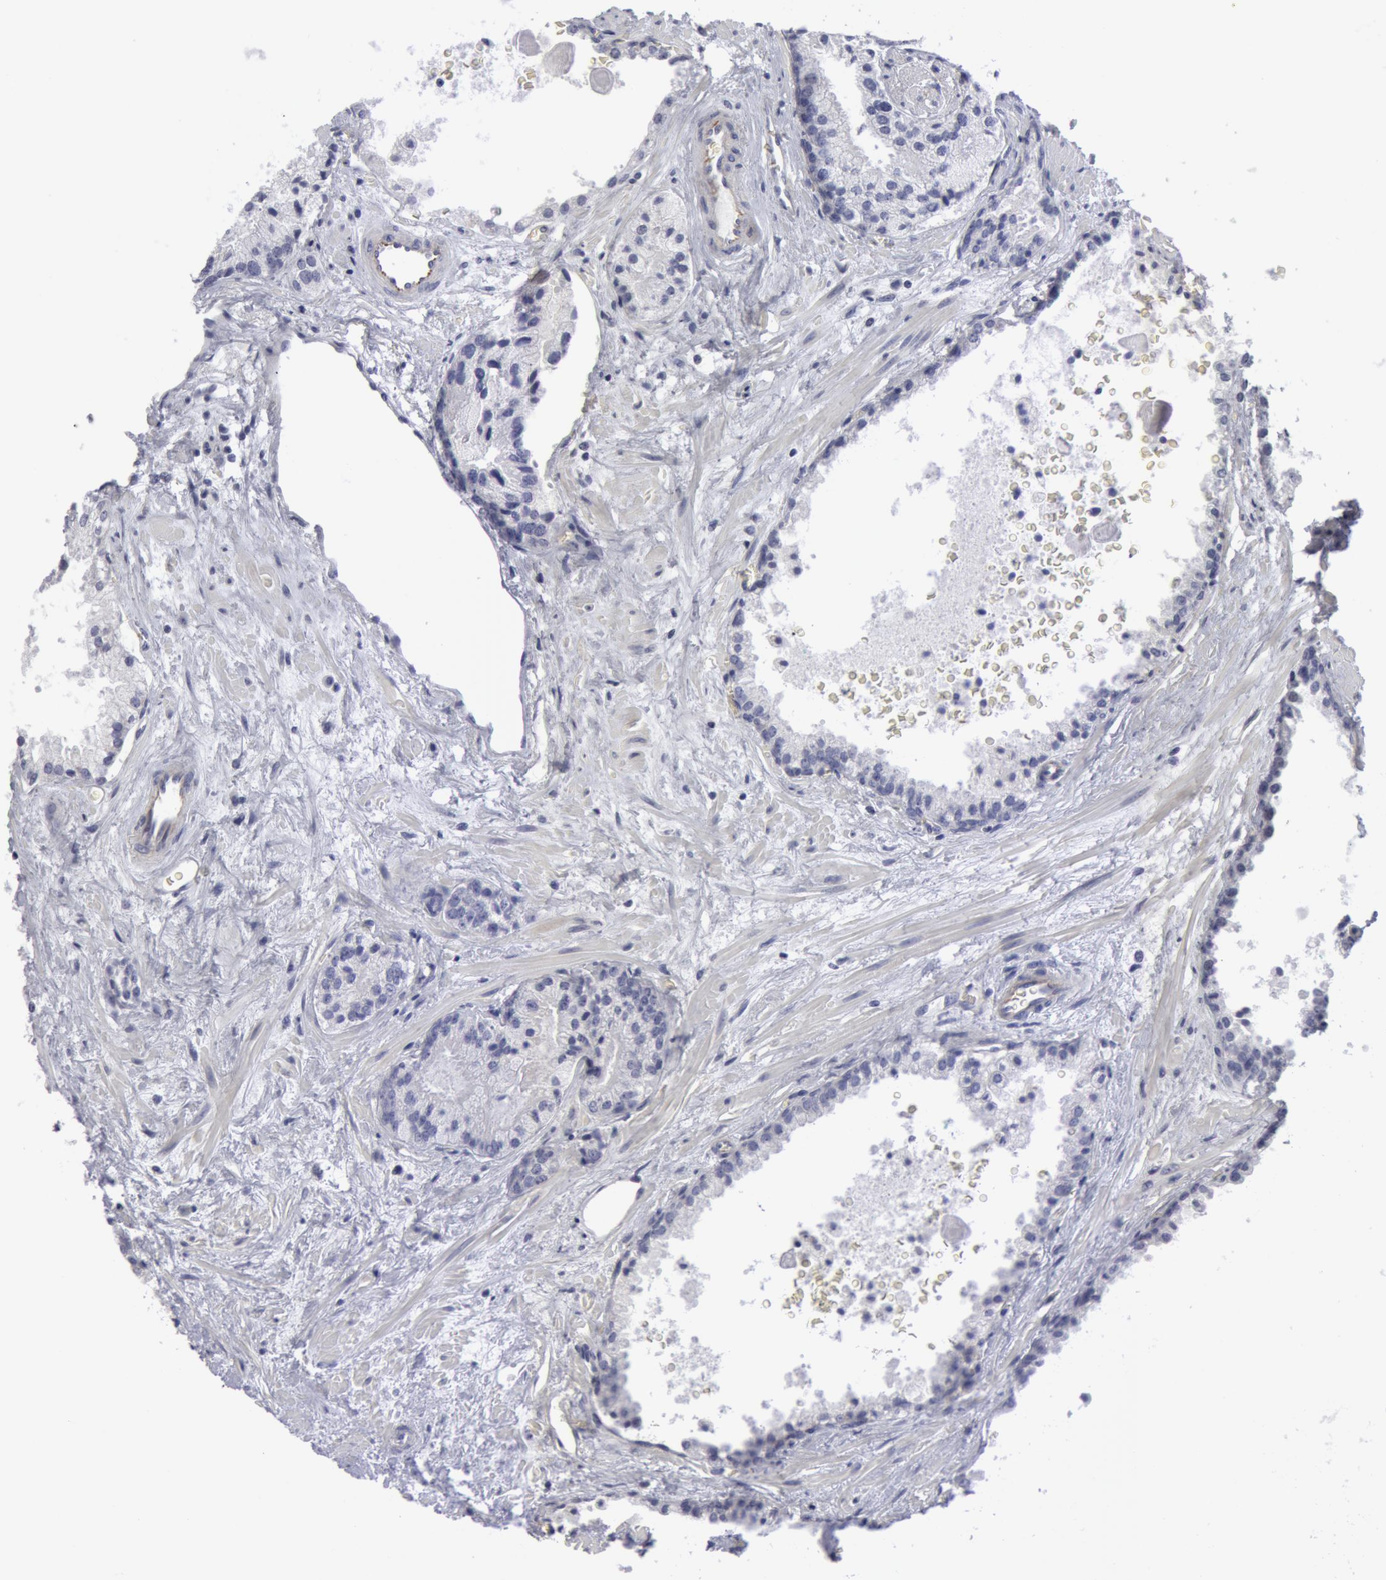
{"staining": {"intensity": "negative", "quantity": "none", "location": "none"}, "tissue": "prostate cancer", "cell_type": "Tumor cells", "image_type": "cancer", "snomed": [{"axis": "morphology", "description": "Adenocarcinoma, Medium grade"}, {"axis": "topography", "description": "Prostate"}], "caption": "Tumor cells are negative for protein expression in human prostate cancer. The staining was performed using DAB (3,3'-diaminobenzidine) to visualize the protein expression in brown, while the nuclei were stained in blue with hematoxylin (Magnification: 20x).", "gene": "SMC1B", "patient": {"sex": "male", "age": 70}}